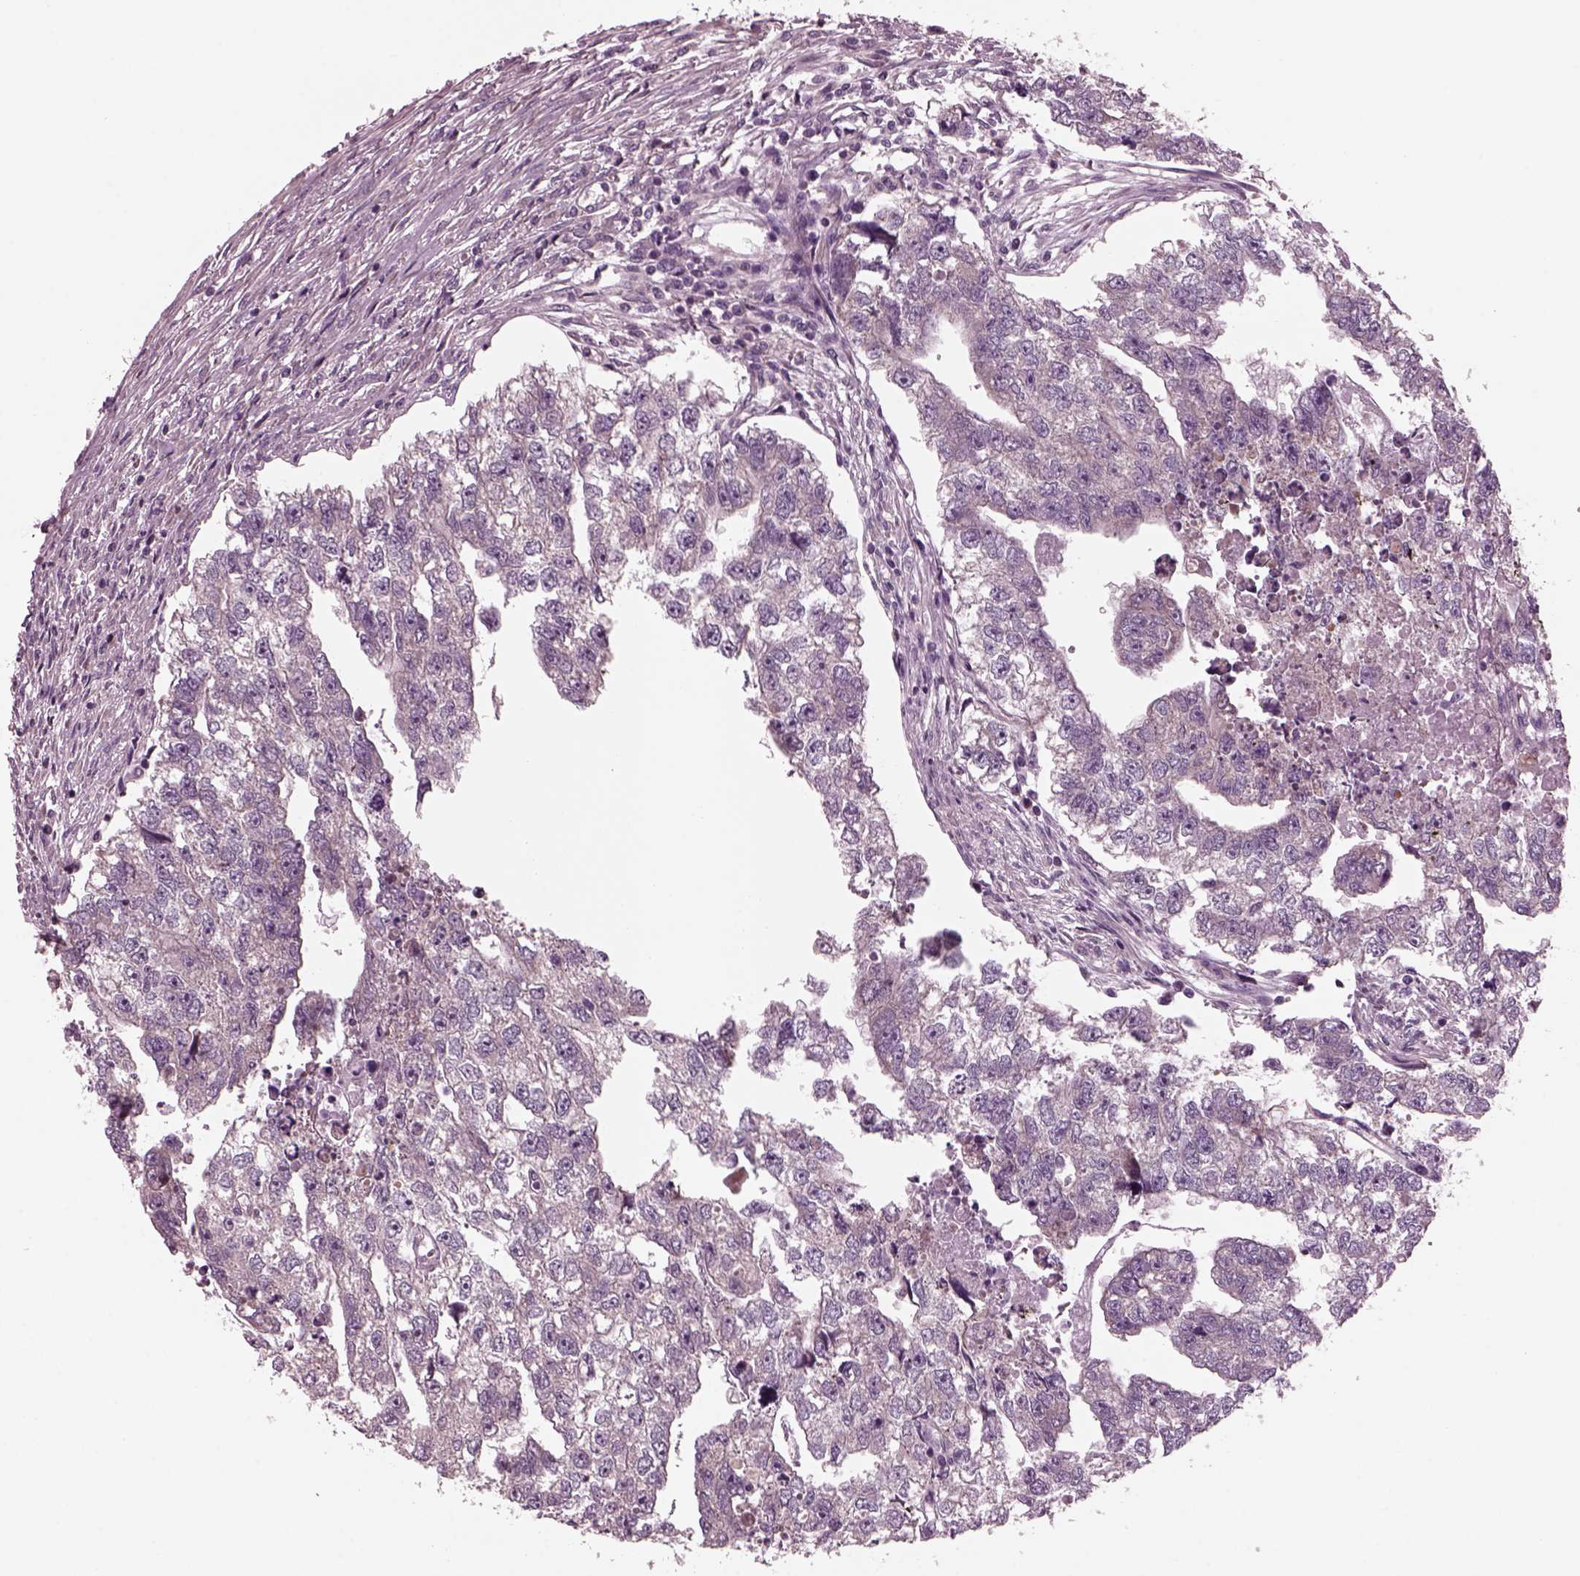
{"staining": {"intensity": "negative", "quantity": "none", "location": "none"}, "tissue": "testis cancer", "cell_type": "Tumor cells", "image_type": "cancer", "snomed": [{"axis": "morphology", "description": "Carcinoma, Embryonal, NOS"}, {"axis": "morphology", "description": "Teratoma, malignant, NOS"}, {"axis": "topography", "description": "Testis"}], "caption": "Tumor cells are negative for brown protein staining in testis malignant teratoma.", "gene": "AP4M1", "patient": {"sex": "male", "age": 44}}